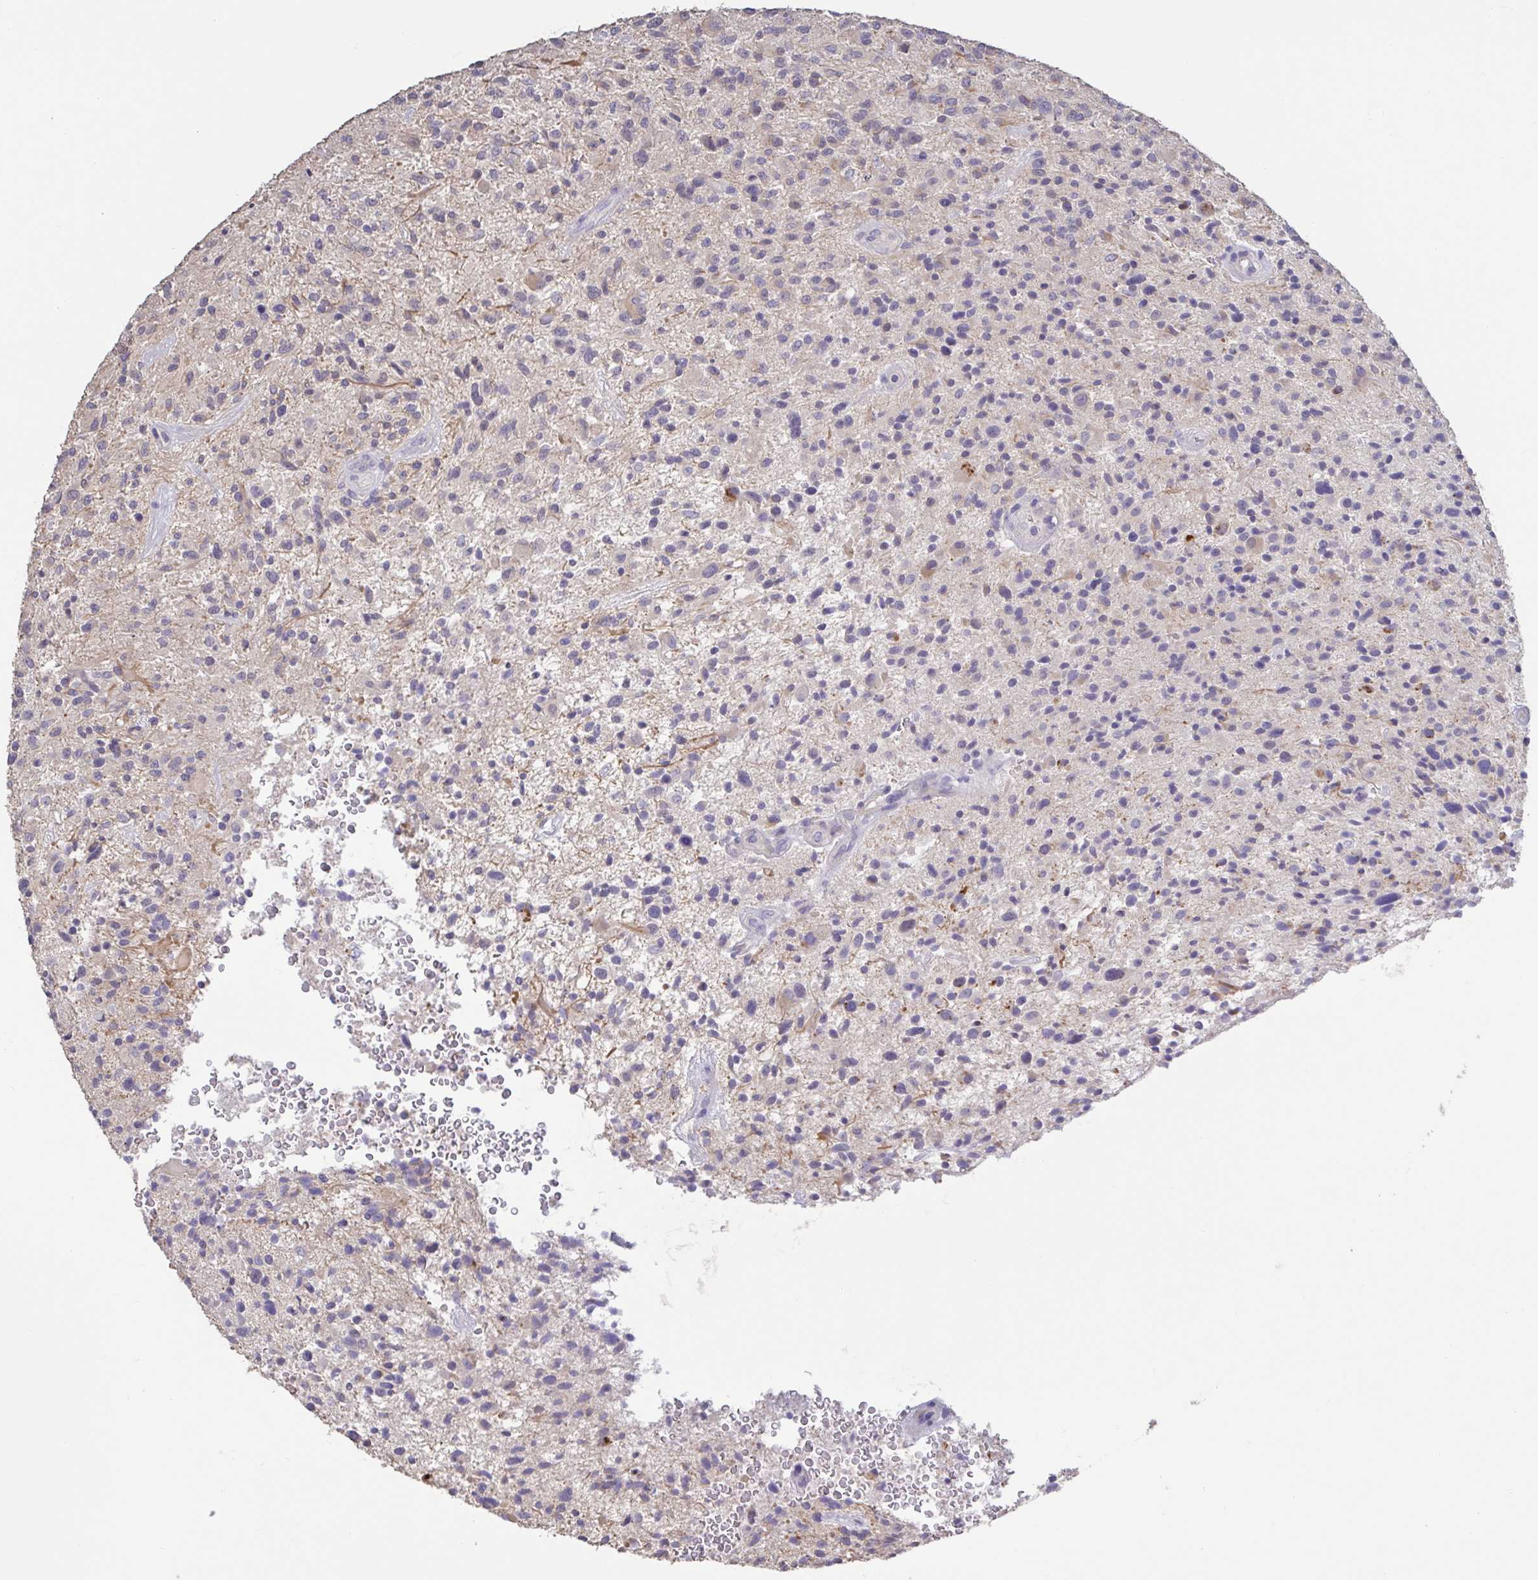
{"staining": {"intensity": "negative", "quantity": "none", "location": "none"}, "tissue": "glioma", "cell_type": "Tumor cells", "image_type": "cancer", "snomed": [{"axis": "morphology", "description": "Glioma, malignant, High grade"}, {"axis": "topography", "description": "Brain"}], "caption": "Immunohistochemistry (IHC) of human high-grade glioma (malignant) reveals no expression in tumor cells.", "gene": "CHMP5", "patient": {"sex": "male", "age": 47}}